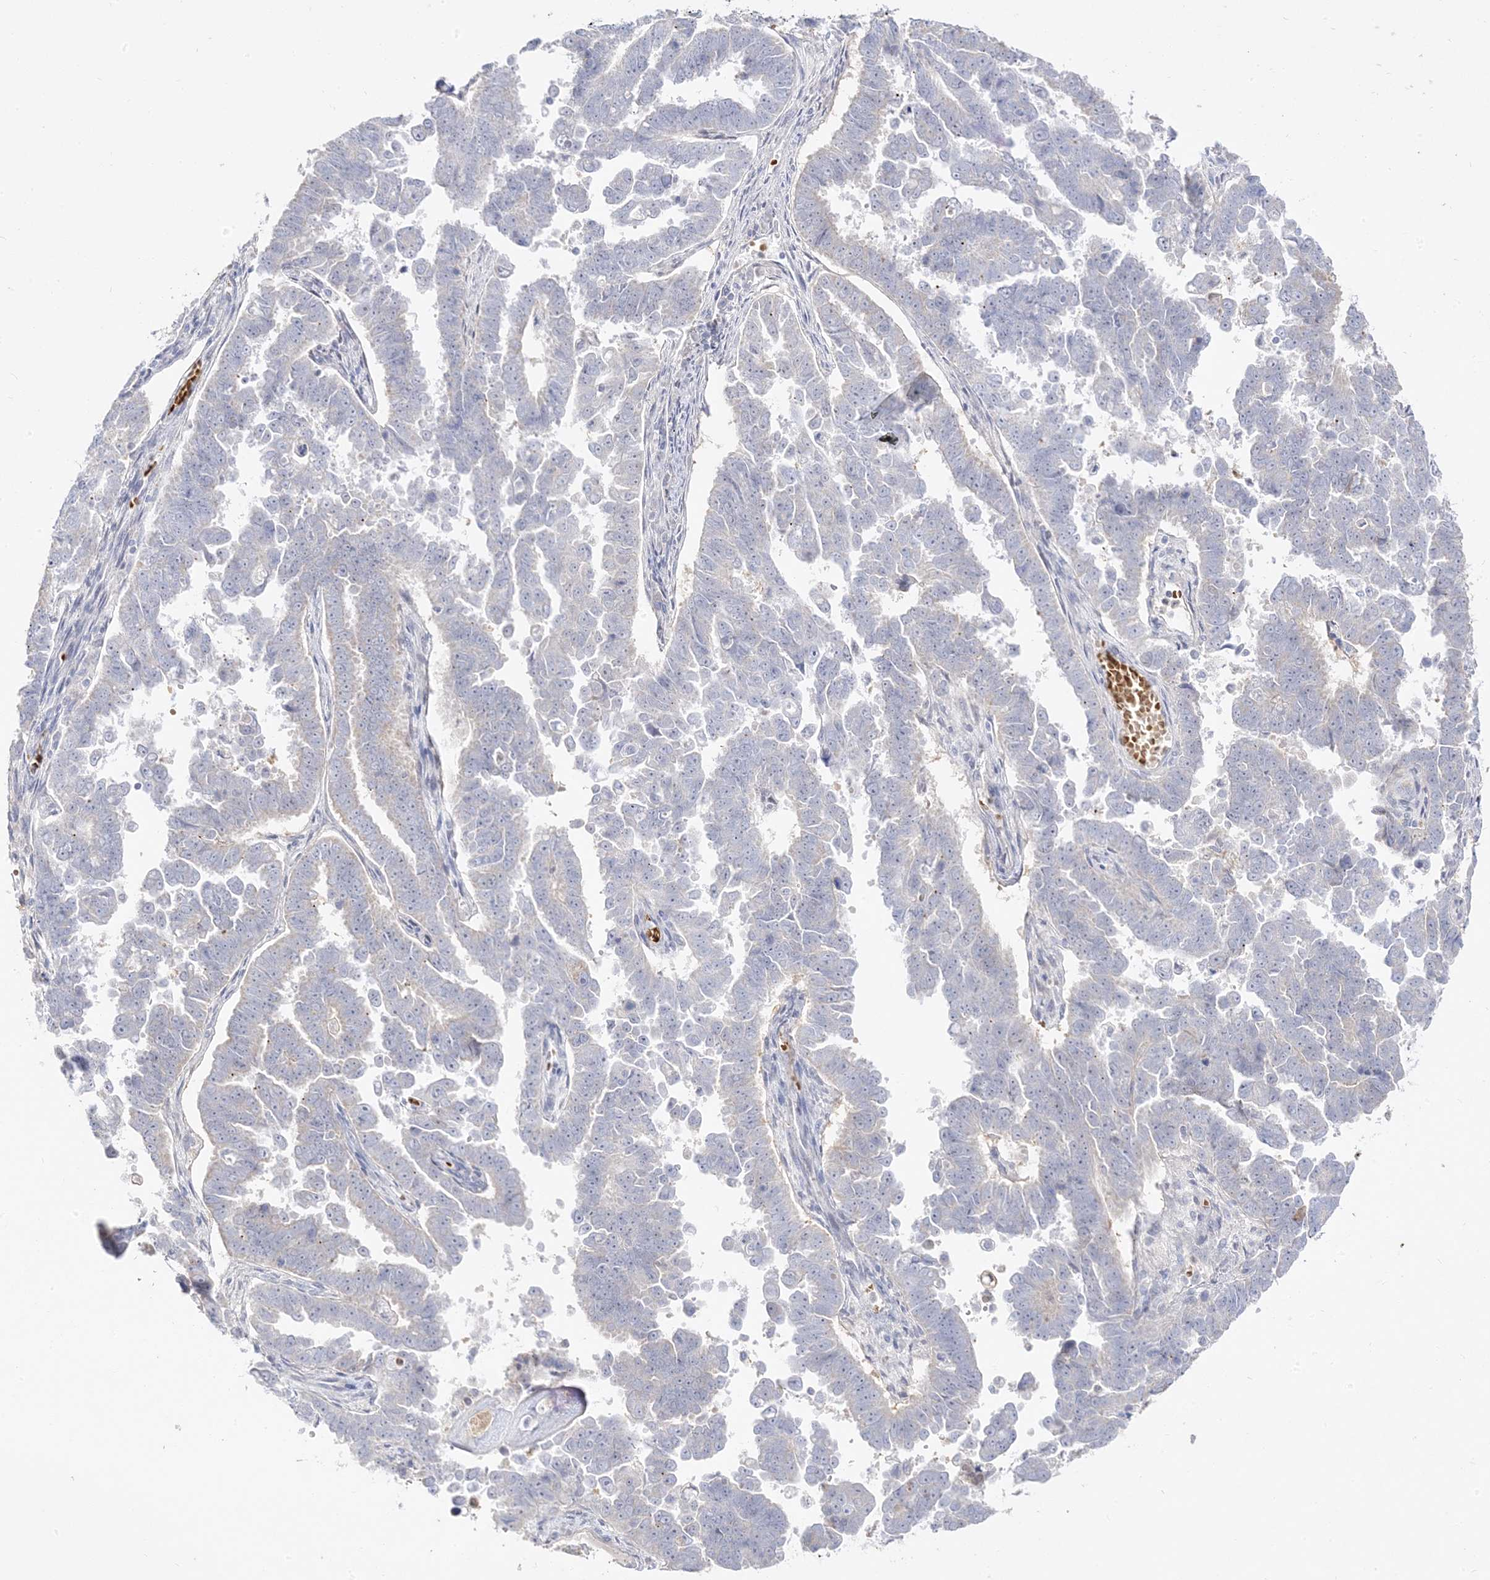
{"staining": {"intensity": "negative", "quantity": "none", "location": "none"}, "tissue": "endometrial cancer", "cell_type": "Tumor cells", "image_type": "cancer", "snomed": [{"axis": "morphology", "description": "Adenocarcinoma, NOS"}, {"axis": "topography", "description": "Endometrium"}], "caption": "An IHC micrograph of endometrial cancer (adenocarcinoma) is shown. There is no staining in tumor cells of endometrial cancer (adenocarcinoma). Nuclei are stained in blue.", "gene": "TRANK1", "patient": {"sex": "female", "age": 75}}